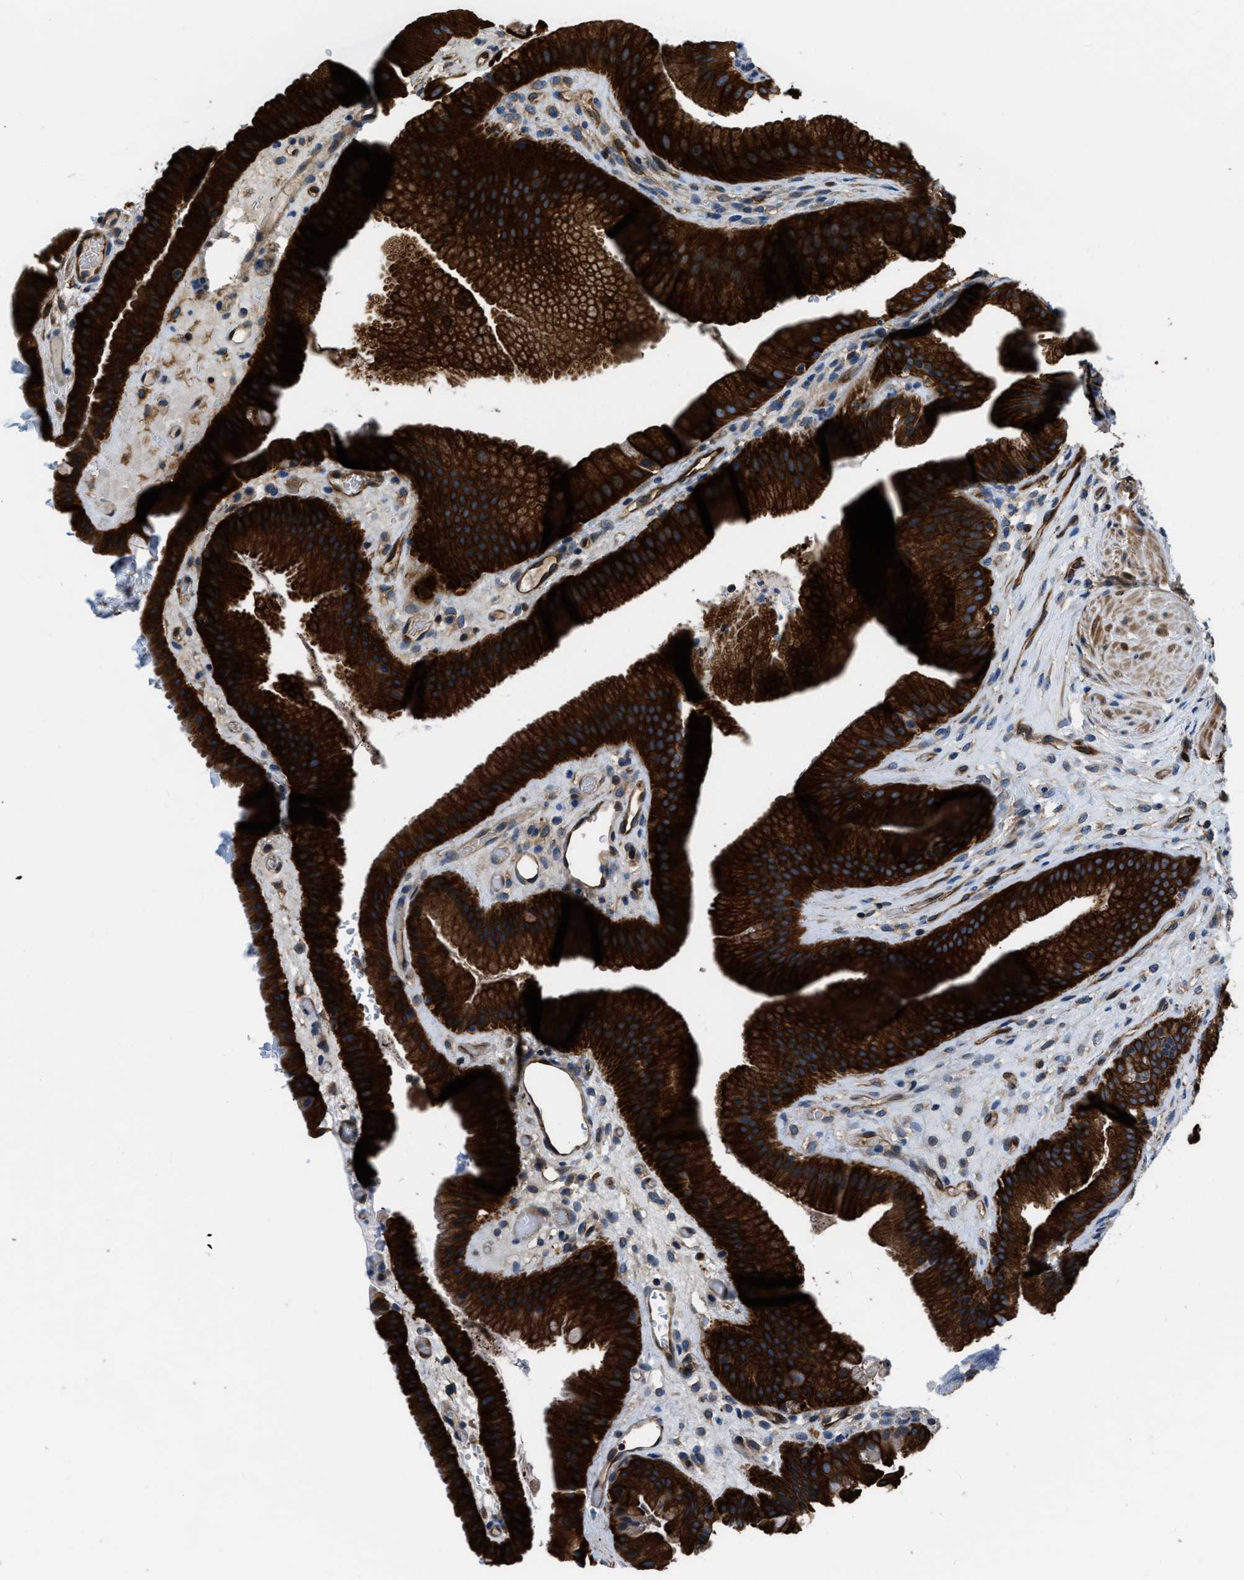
{"staining": {"intensity": "strong", "quantity": ">75%", "location": "cytoplasmic/membranous"}, "tissue": "gallbladder", "cell_type": "Glandular cells", "image_type": "normal", "snomed": [{"axis": "morphology", "description": "Normal tissue, NOS"}, {"axis": "topography", "description": "Gallbladder"}], "caption": "Gallbladder stained with DAB immunohistochemistry displays high levels of strong cytoplasmic/membranous positivity in about >75% of glandular cells.", "gene": "PFKP", "patient": {"sex": "male", "age": 49}}